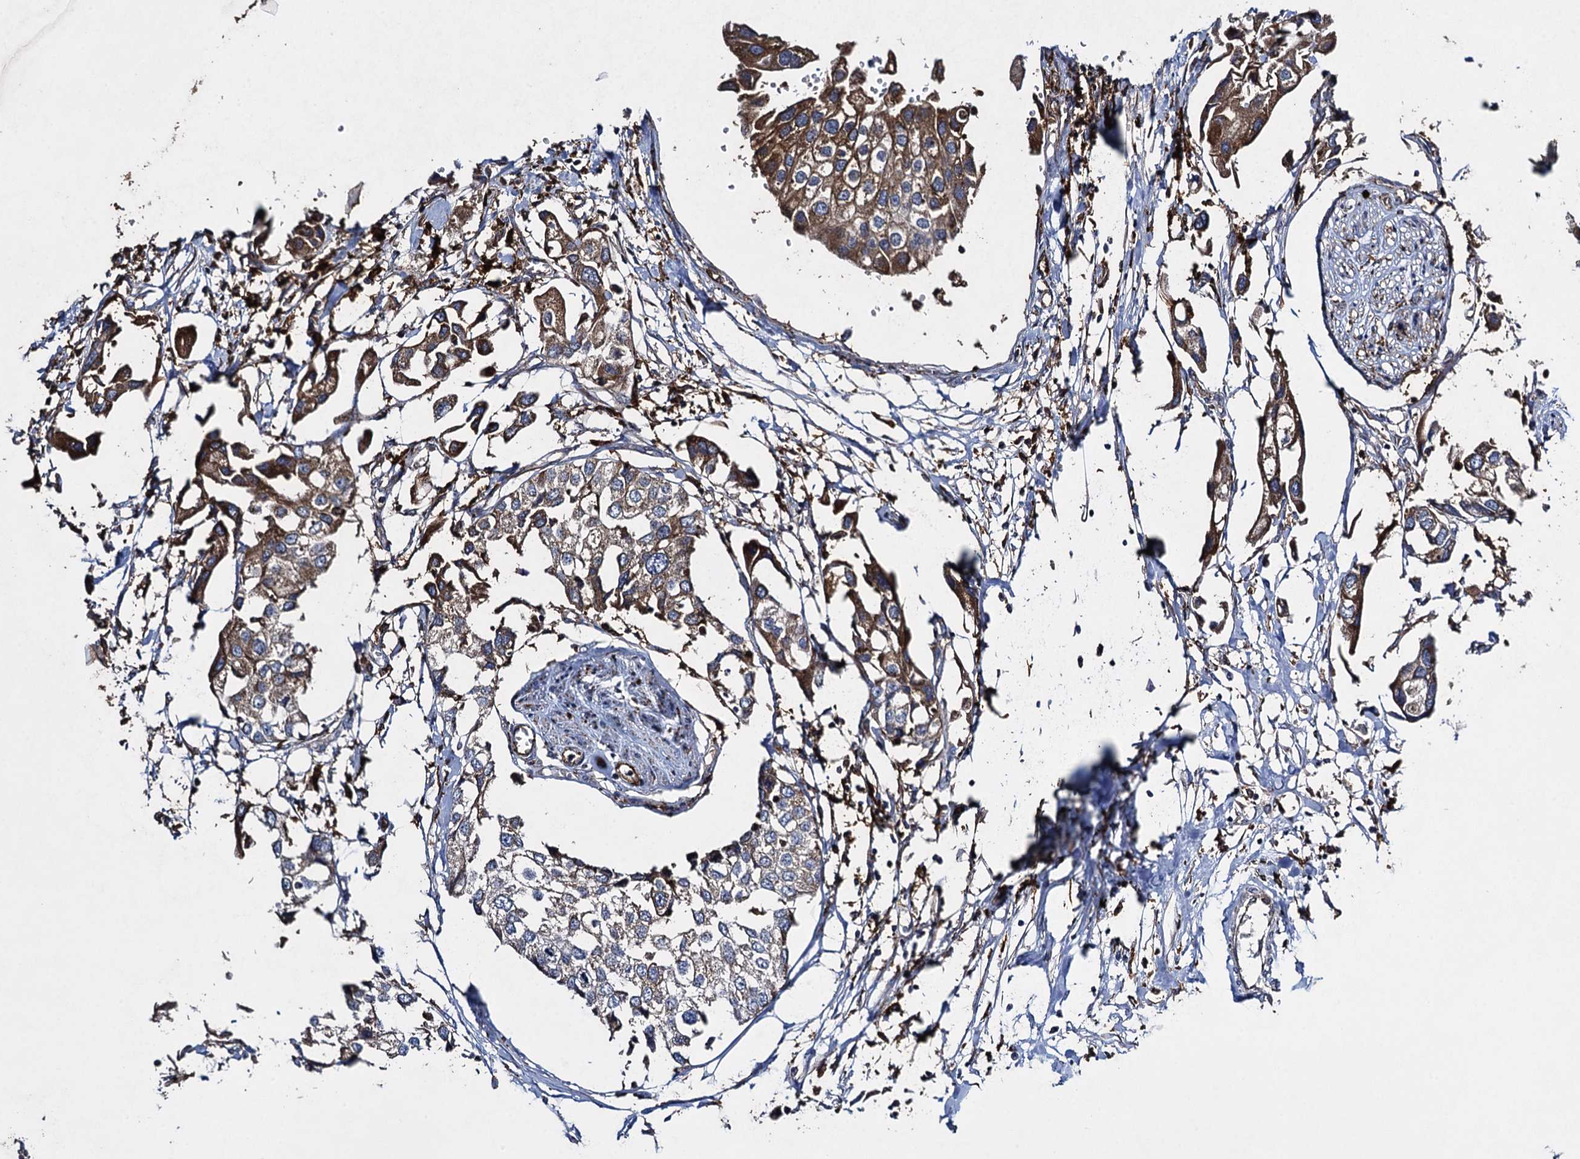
{"staining": {"intensity": "moderate", "quantity": ">75%", "location": "cytoplasmic/membranous"}, "tissue": "urothelial cancer", "cell_type": "Tumor cells", "image_type": "cancer", "snomed": [{"axis": "morphology", "description": "Urothelial carcinoma, High grade"}, {"axis": "topography", "description": "Urinary bladder"}], "caption": "Tumor cells show moderate cytoplasmic/membranous positivity in approximately >75% of cells in high-grade urothelial carcinoma. Using DAB (3,3'-diaminobenzidine) (brown) and hematoxylin (blue) stains, captured at high magnification using brightfield microscopy.", "gene": "TXNDC11", "patient": {"sex": "male", "age": 64}}